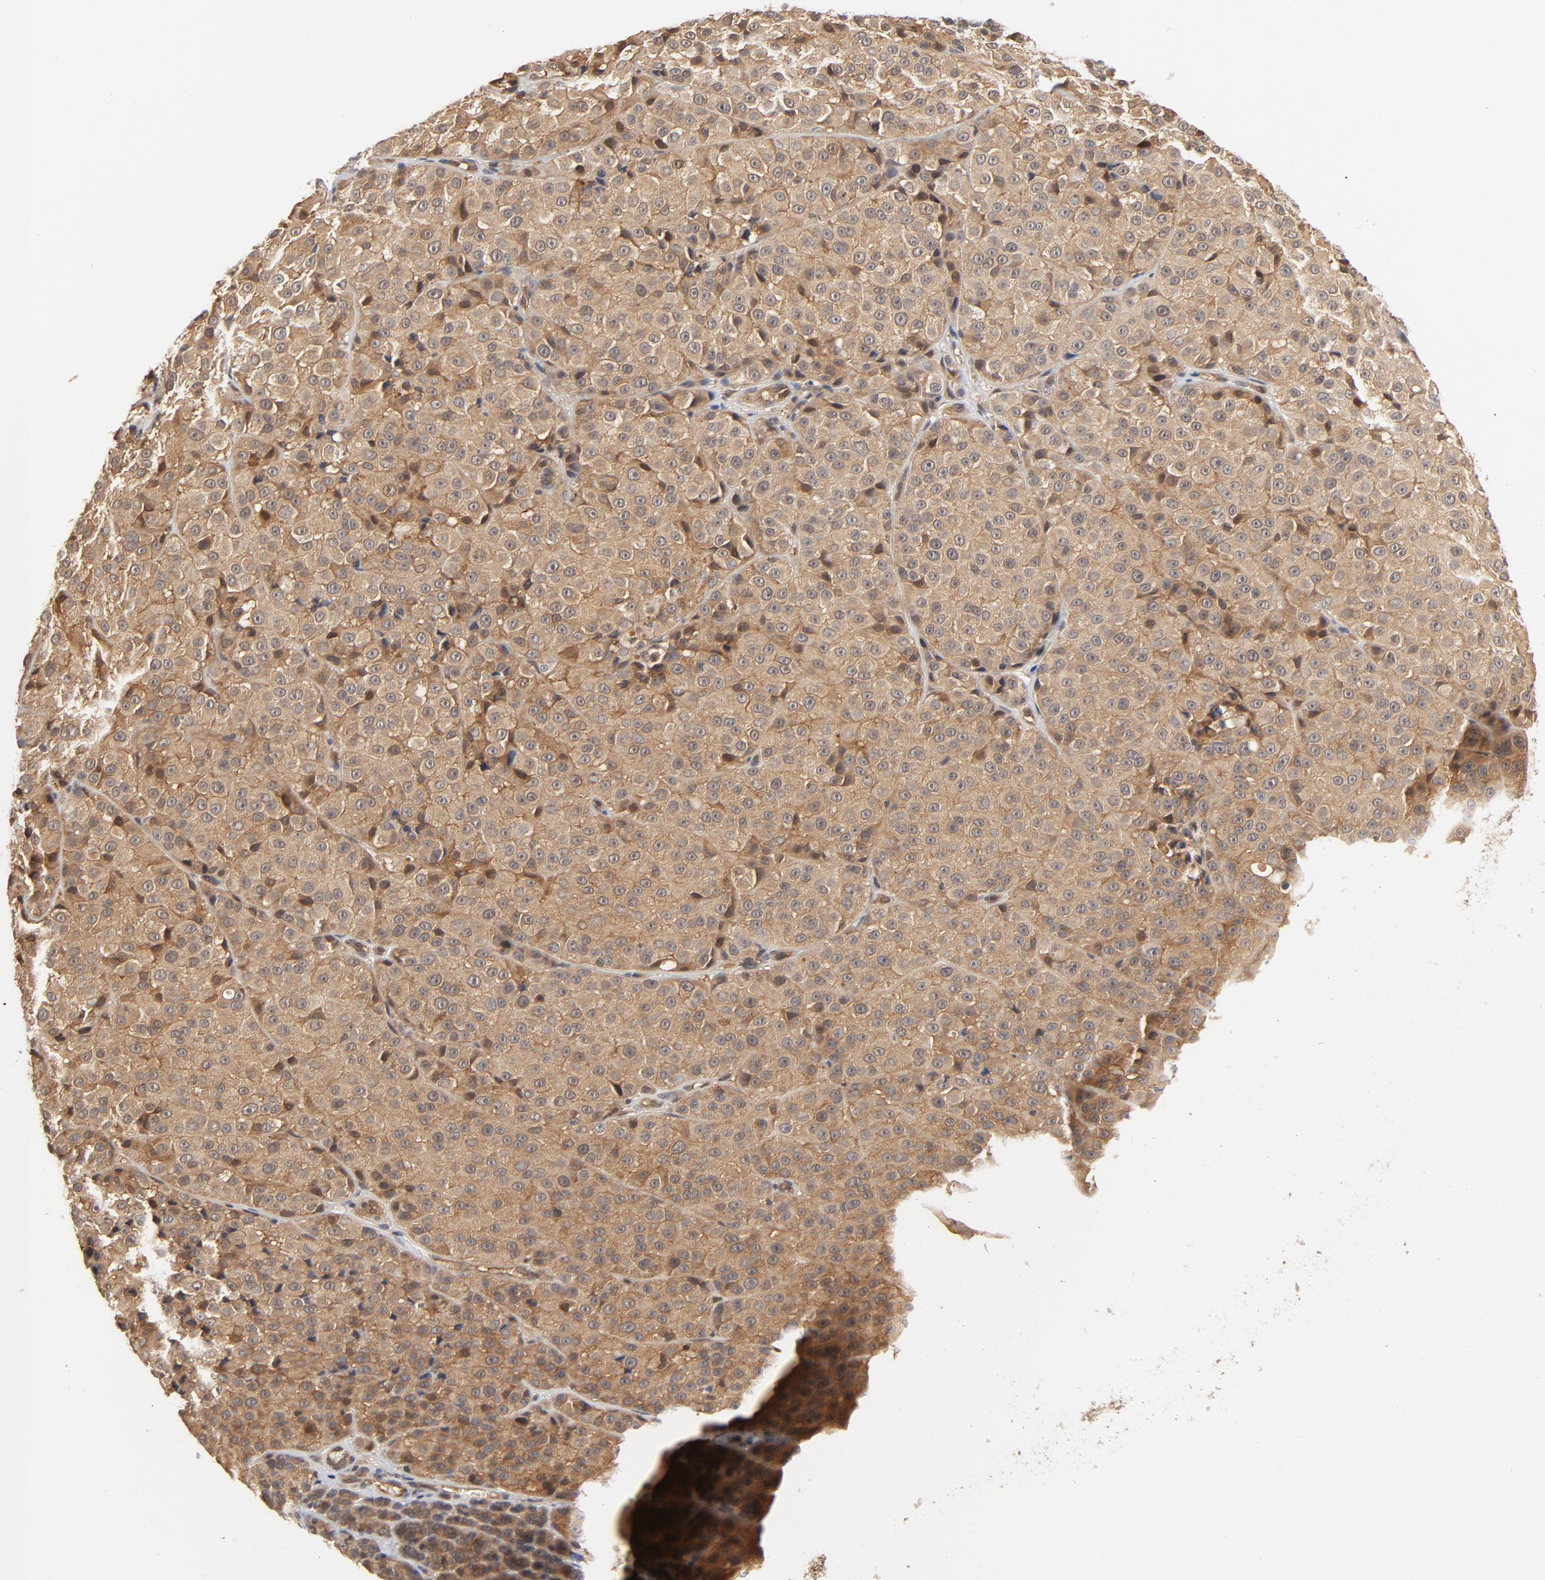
{"staining": {"intensity": "moderate", "quantity": ">75%", "location": "cytoplasmic/membranous,nuclear"}, "tissue": "melanoma", "cell_type": "Tumor cells", "image_type": "cancer", "snomed": [{"axis": "morphology", "description": "Malignant melanoma, NOS"}, {"axis": "topography", "description": "Skin"}], "caption": "Immunohistochemistry (IHC) of melanoma shows medium levels of moderate cytoplasmic/membranous and nuclear positivity in about >75% of tumor cells.", "gene": "CDC37", "patient": {"sex": "female", "age": 75}}